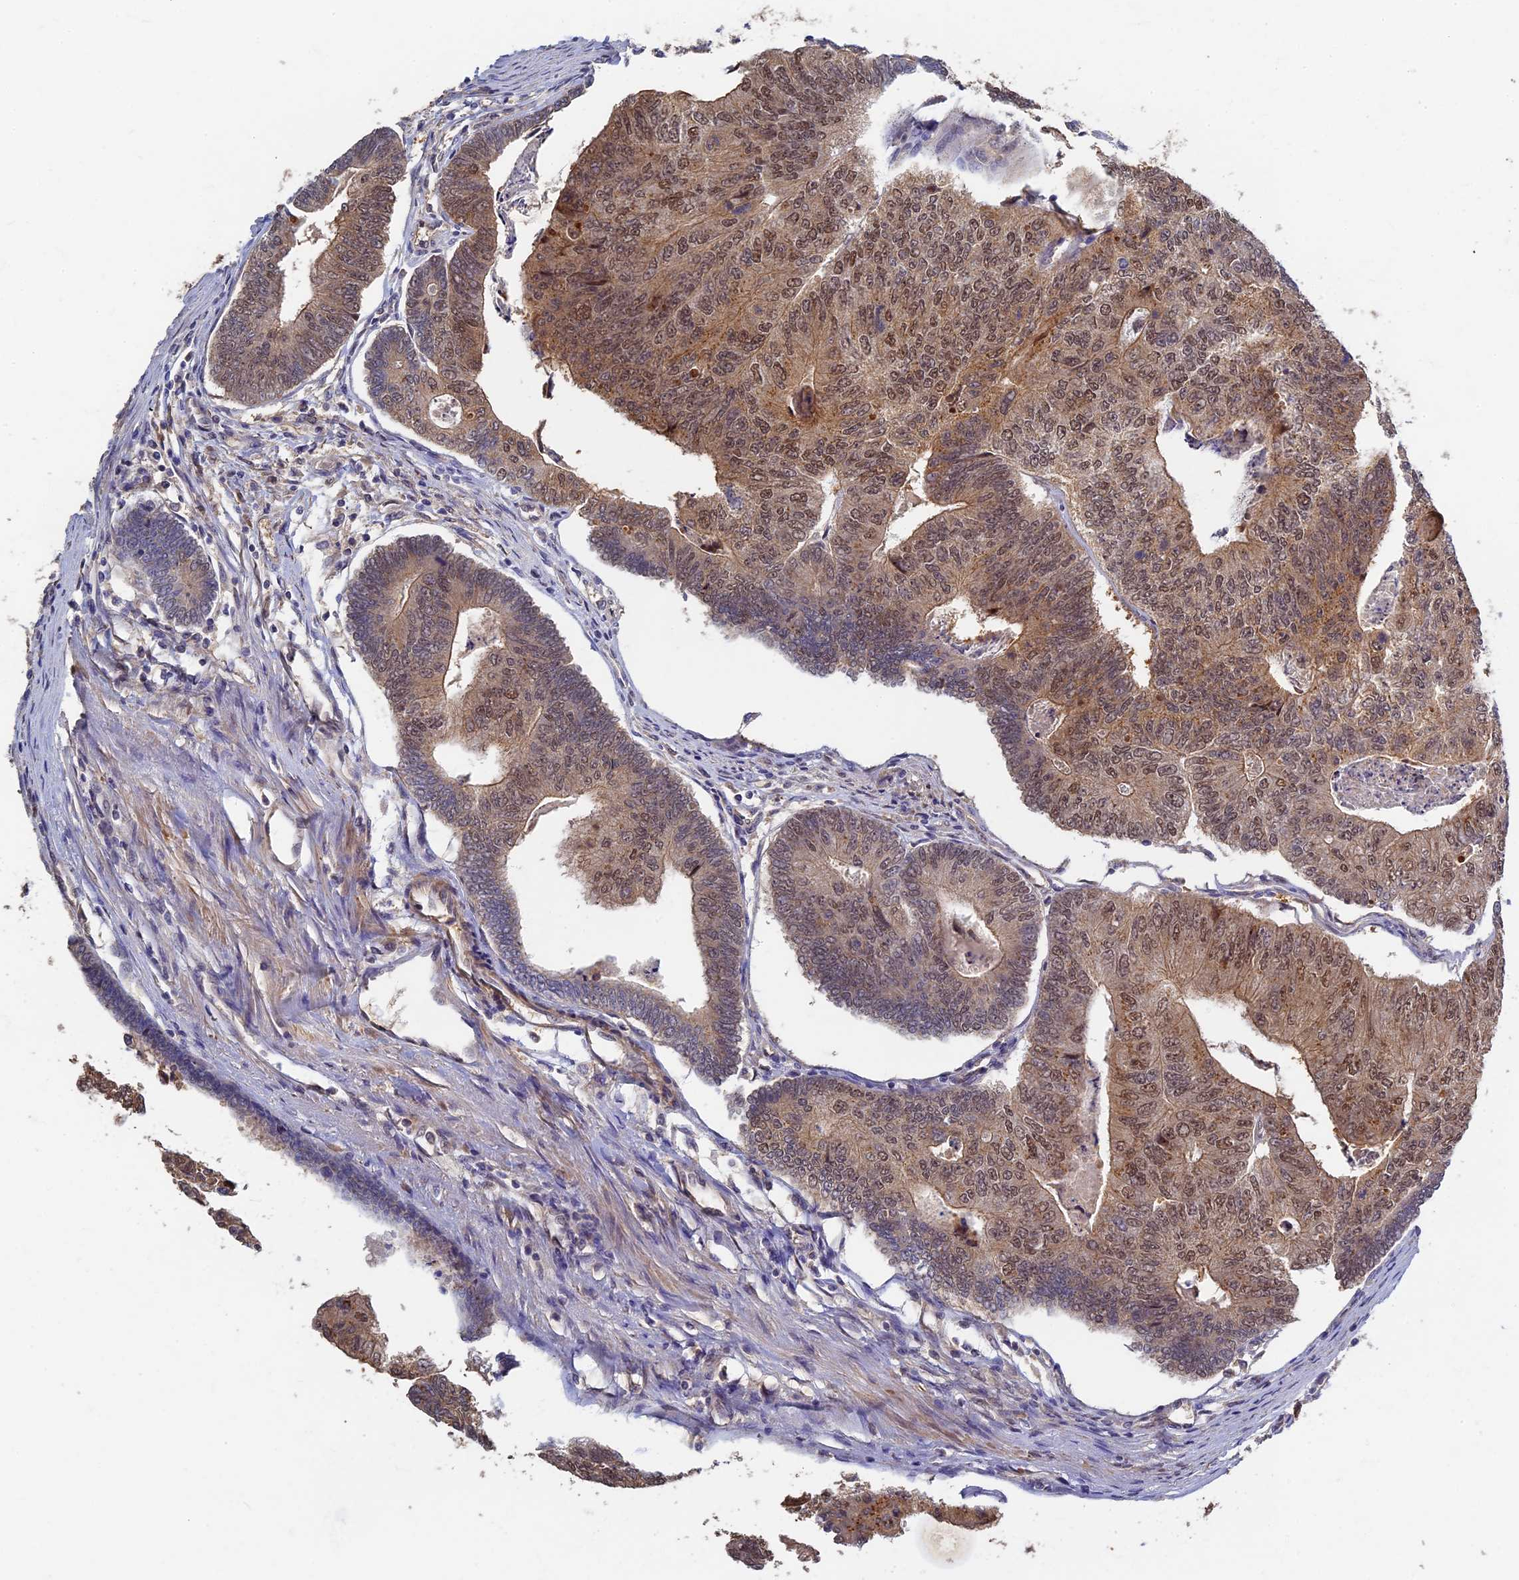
{"staining": {"intensity": "moderate", "quantity": ">75%", "location": "cytoplasmic/membranous,nuclear"}, "tissue": "colorectal cancer", "cell_type": "Tumor cells", "image_type": "cancer", "snomed": [{"axis": "morphology", "description": "Adenocarcinoma, NOS"}, {"axis": "topography", "description": "Colon"}], "caption": "Immunohistochemical staining of human colorectal cancer demonstrates medium levels of moderate cytoplasmic/membranous and nuclear positivity in about >75% of tumor cells.", "gene": "RSPH3", "patient": {"sex": "female", "age": 67}}